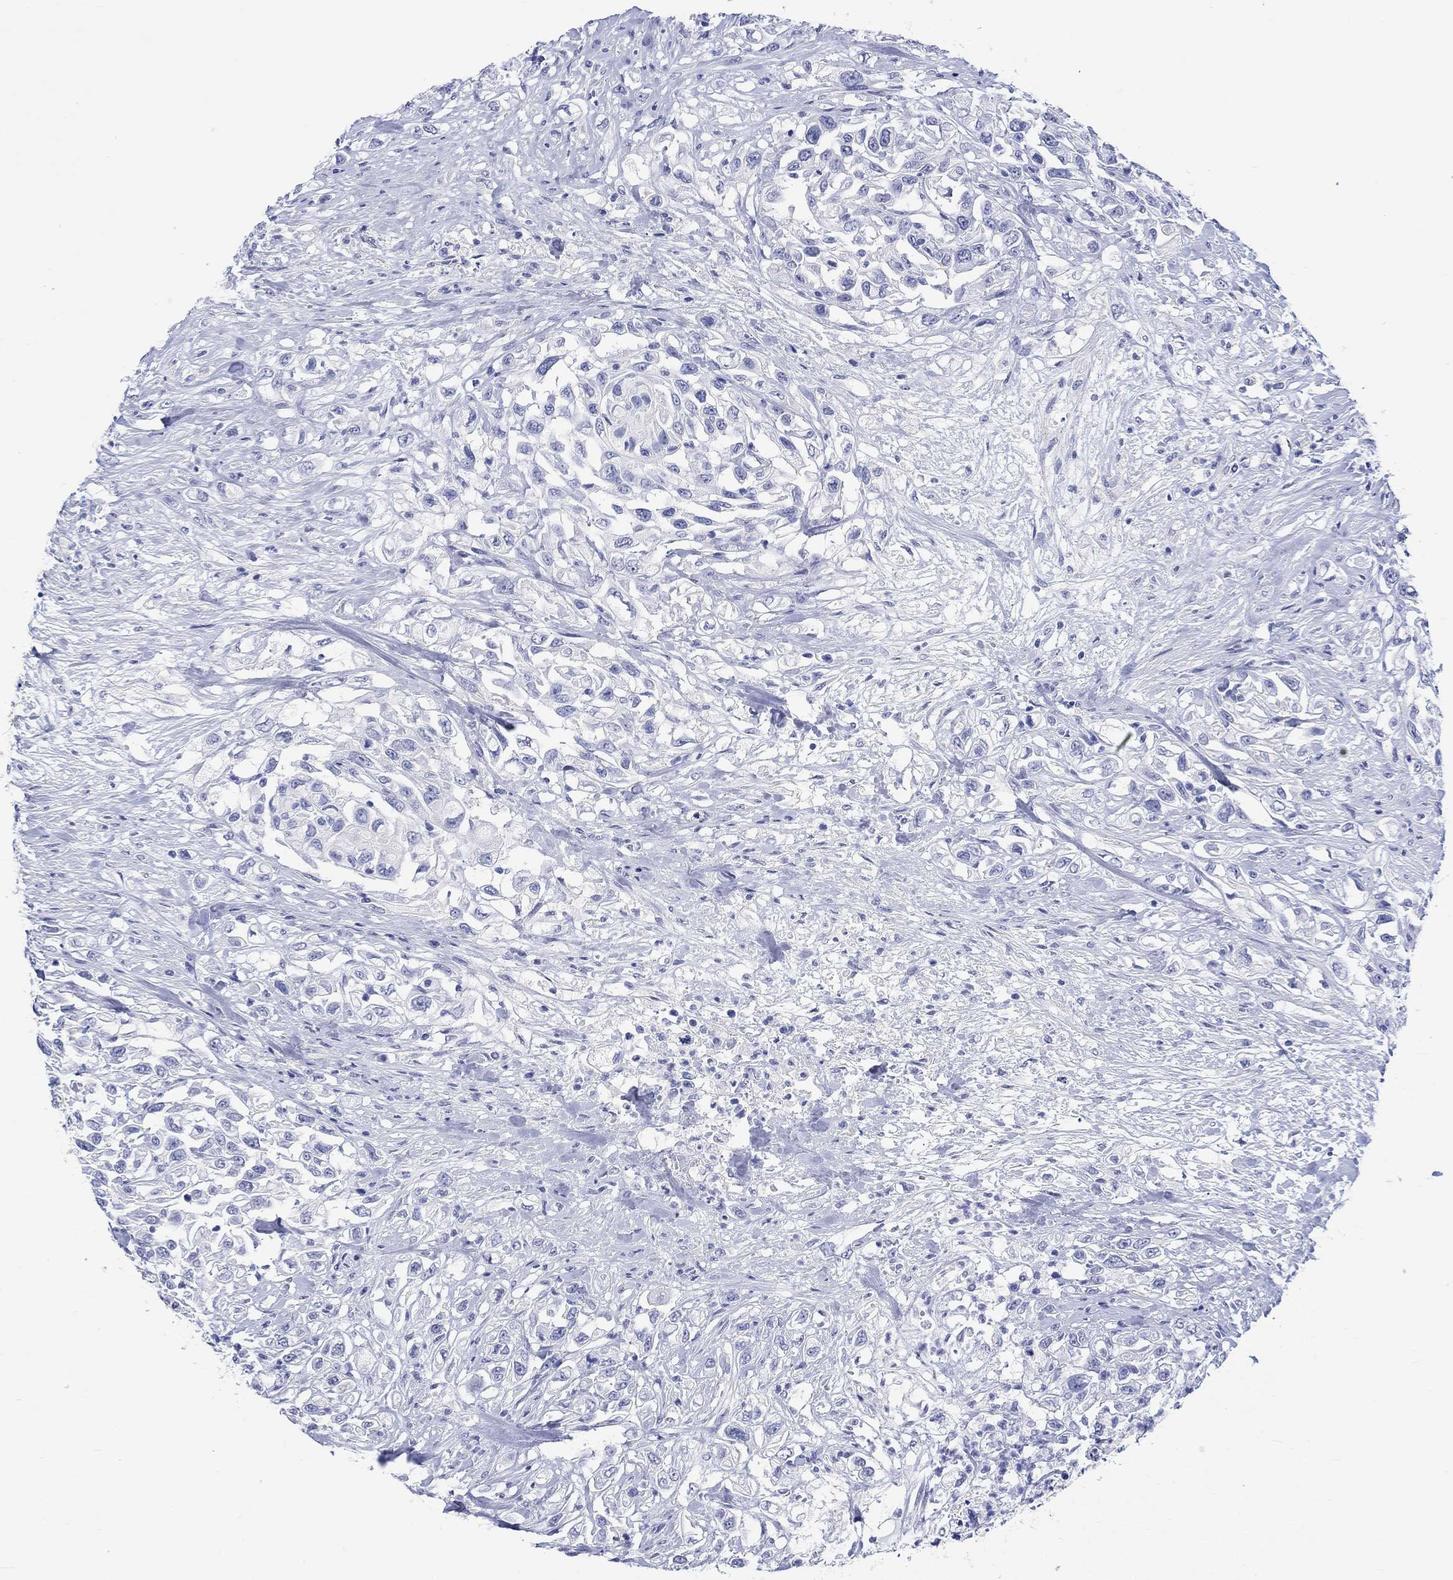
{"staining": {"intensity": "negative", "quantity": "none", "location": "none"}, "tissue": "urothelial cancer", "cell_type": "Tumor cells", "image_type": "cancer", "snomed": [{"axis": "morphology", "description": "Urothelial carcinoma, High grade"}, {"axis": "topography", "description": "Urinary bladder"}], "caption": "This is an immunohistochemistry image of human urothelial cancer. There is no staining in tumor cells.", "gene": "MSI1", "patient": {"sex": "female", "age": 56}}